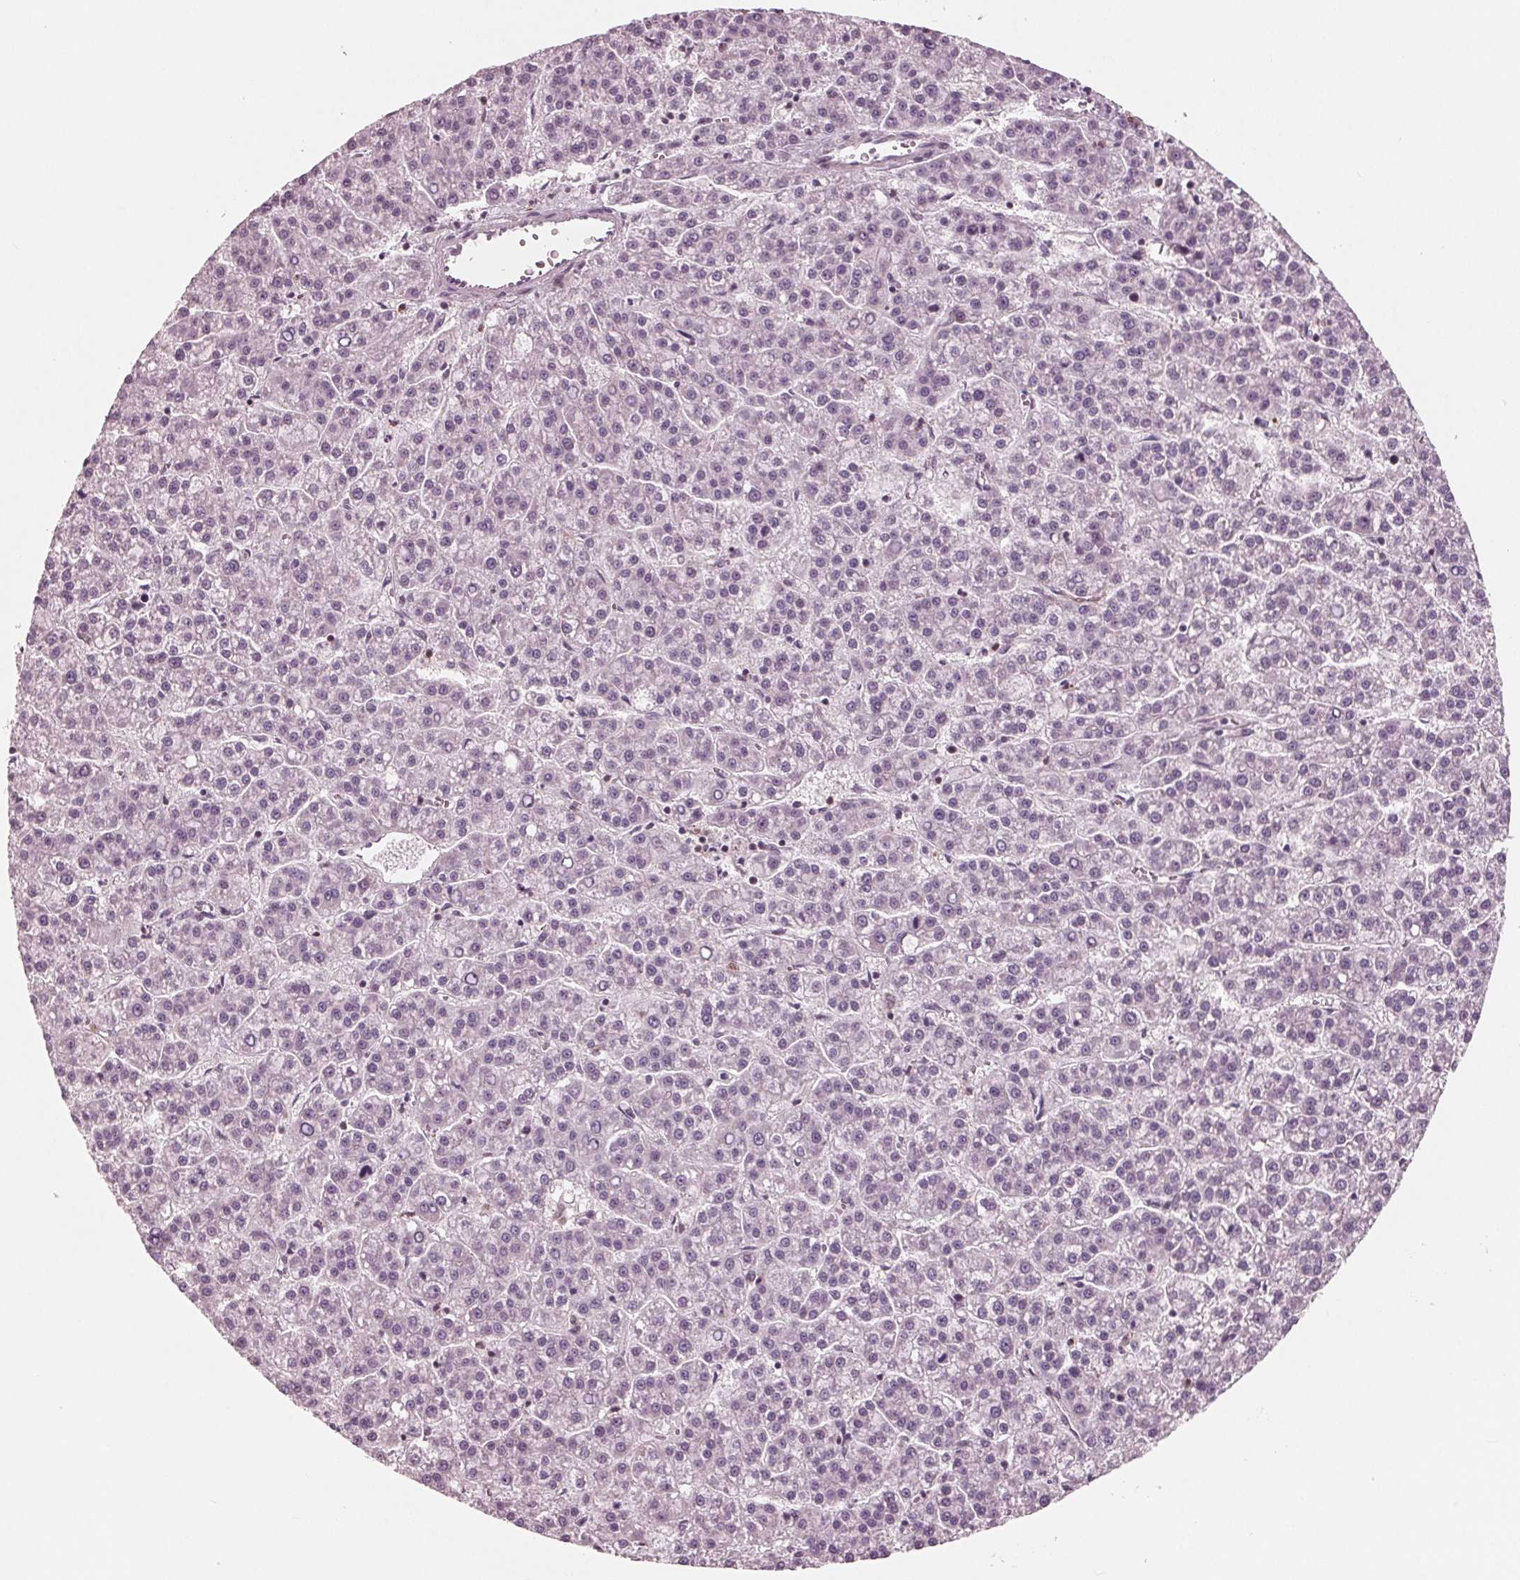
{"staining": {"intensity": "negative", "quantity": "none", "location": "none"}, "tissue": "liver cancer", "cell_type": "Tumor cells", "image_type": "cancer", "snomed": [{"axis": "morphology", "description": "Carcinoma, Hepatocellular, NOS"}, {"axis": "topography", "description": "Liver"}], "caption": "IHC histopathology image of liver hepatocellular carcinoma stained for a protein (brown), which shows no expression in tumor cells.", "gene": "ING3", "patient": {"sex": "female", "age": 58}}